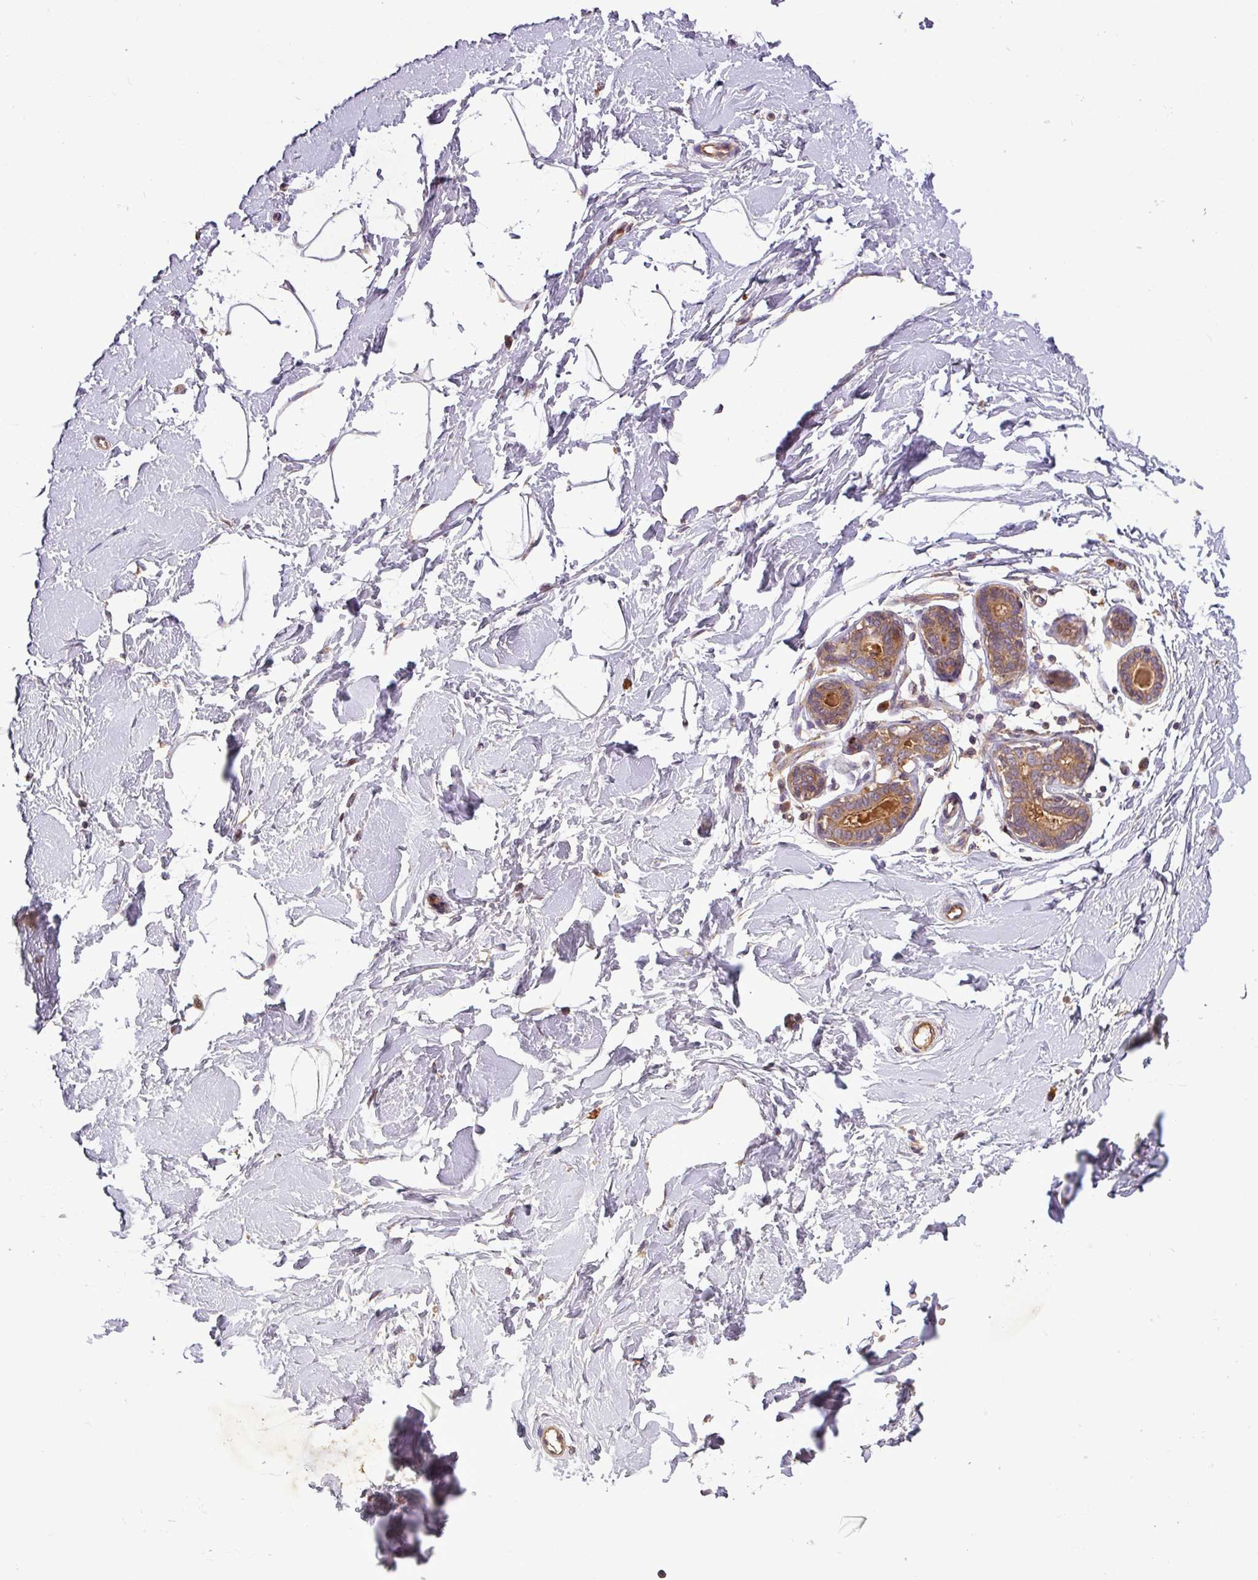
{"staining": {"intensity": "negative", "quantity": "none", "location": "none"}, "tissue": "breast", "cell_type": "Adipocytes", "image_type": "normal", "snomed": [{"axis": "morphology", "description": "Normal tissue, NOS"}, {"axis": "topography", "description": "Breast"}], "caption": "Histopathology image shows no significant protein positivity in adipocytes of benign breast.", "gene": "ART1", "patient": {"sex": "female", "age": 23}}